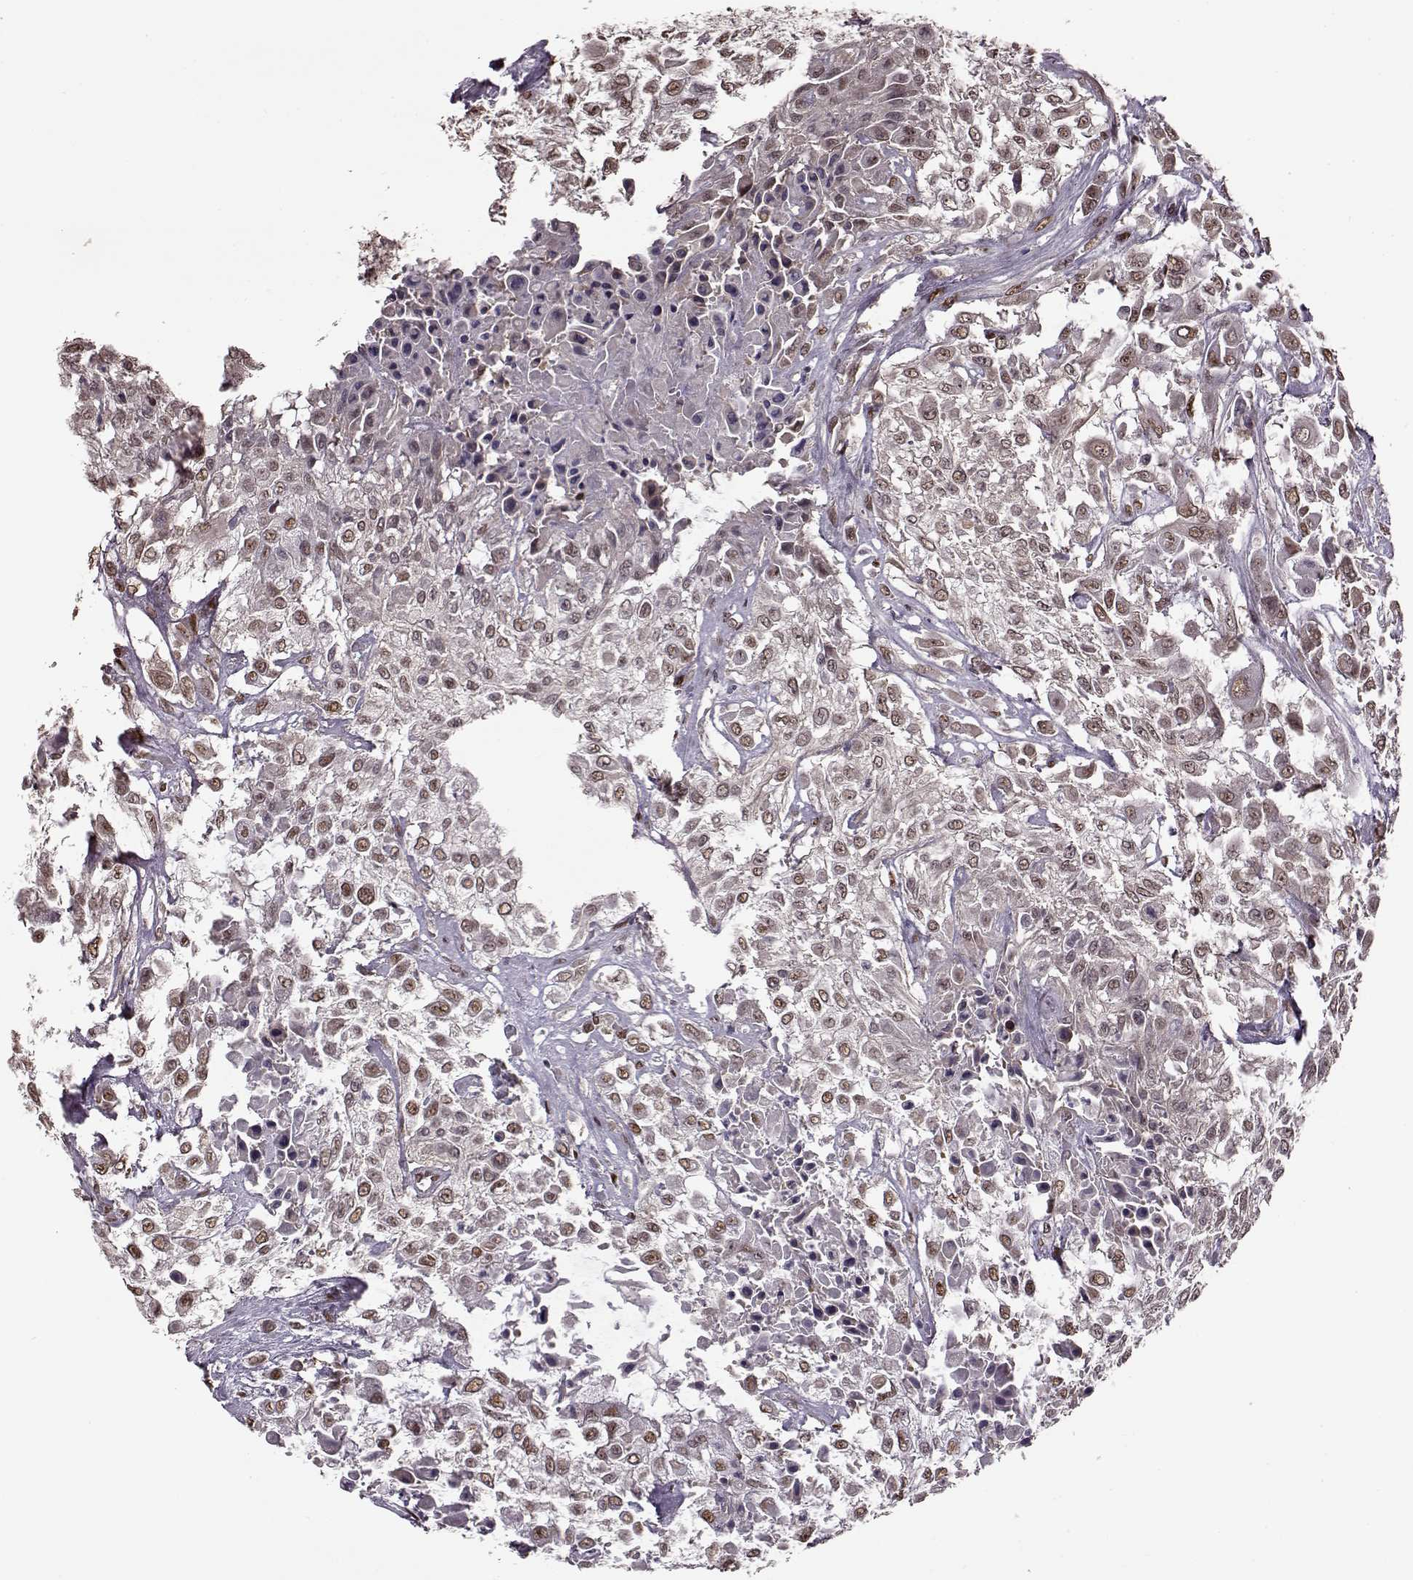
{"staining": {"intensity": "moderate", "quantity": ">75%", "location": "nuclear"}, "tissue": "urothelial cancer", "cell_type": "Tumor cells", "image_type": "cancer", "snomed": [{"axis": "morphology", "description": "Urothelial carcinoma, High grade"}, {"axis": "topography", "description": "Urinary bladder"}], "caption": "About >75% of tumor cells in human urothelial carcinoma (high-grade) reveal moderate nuclear protein staining as visualized by brown immunohistochemical staining.", "gene": "FTO", "patient": {"sex": "male", "age": 57}}